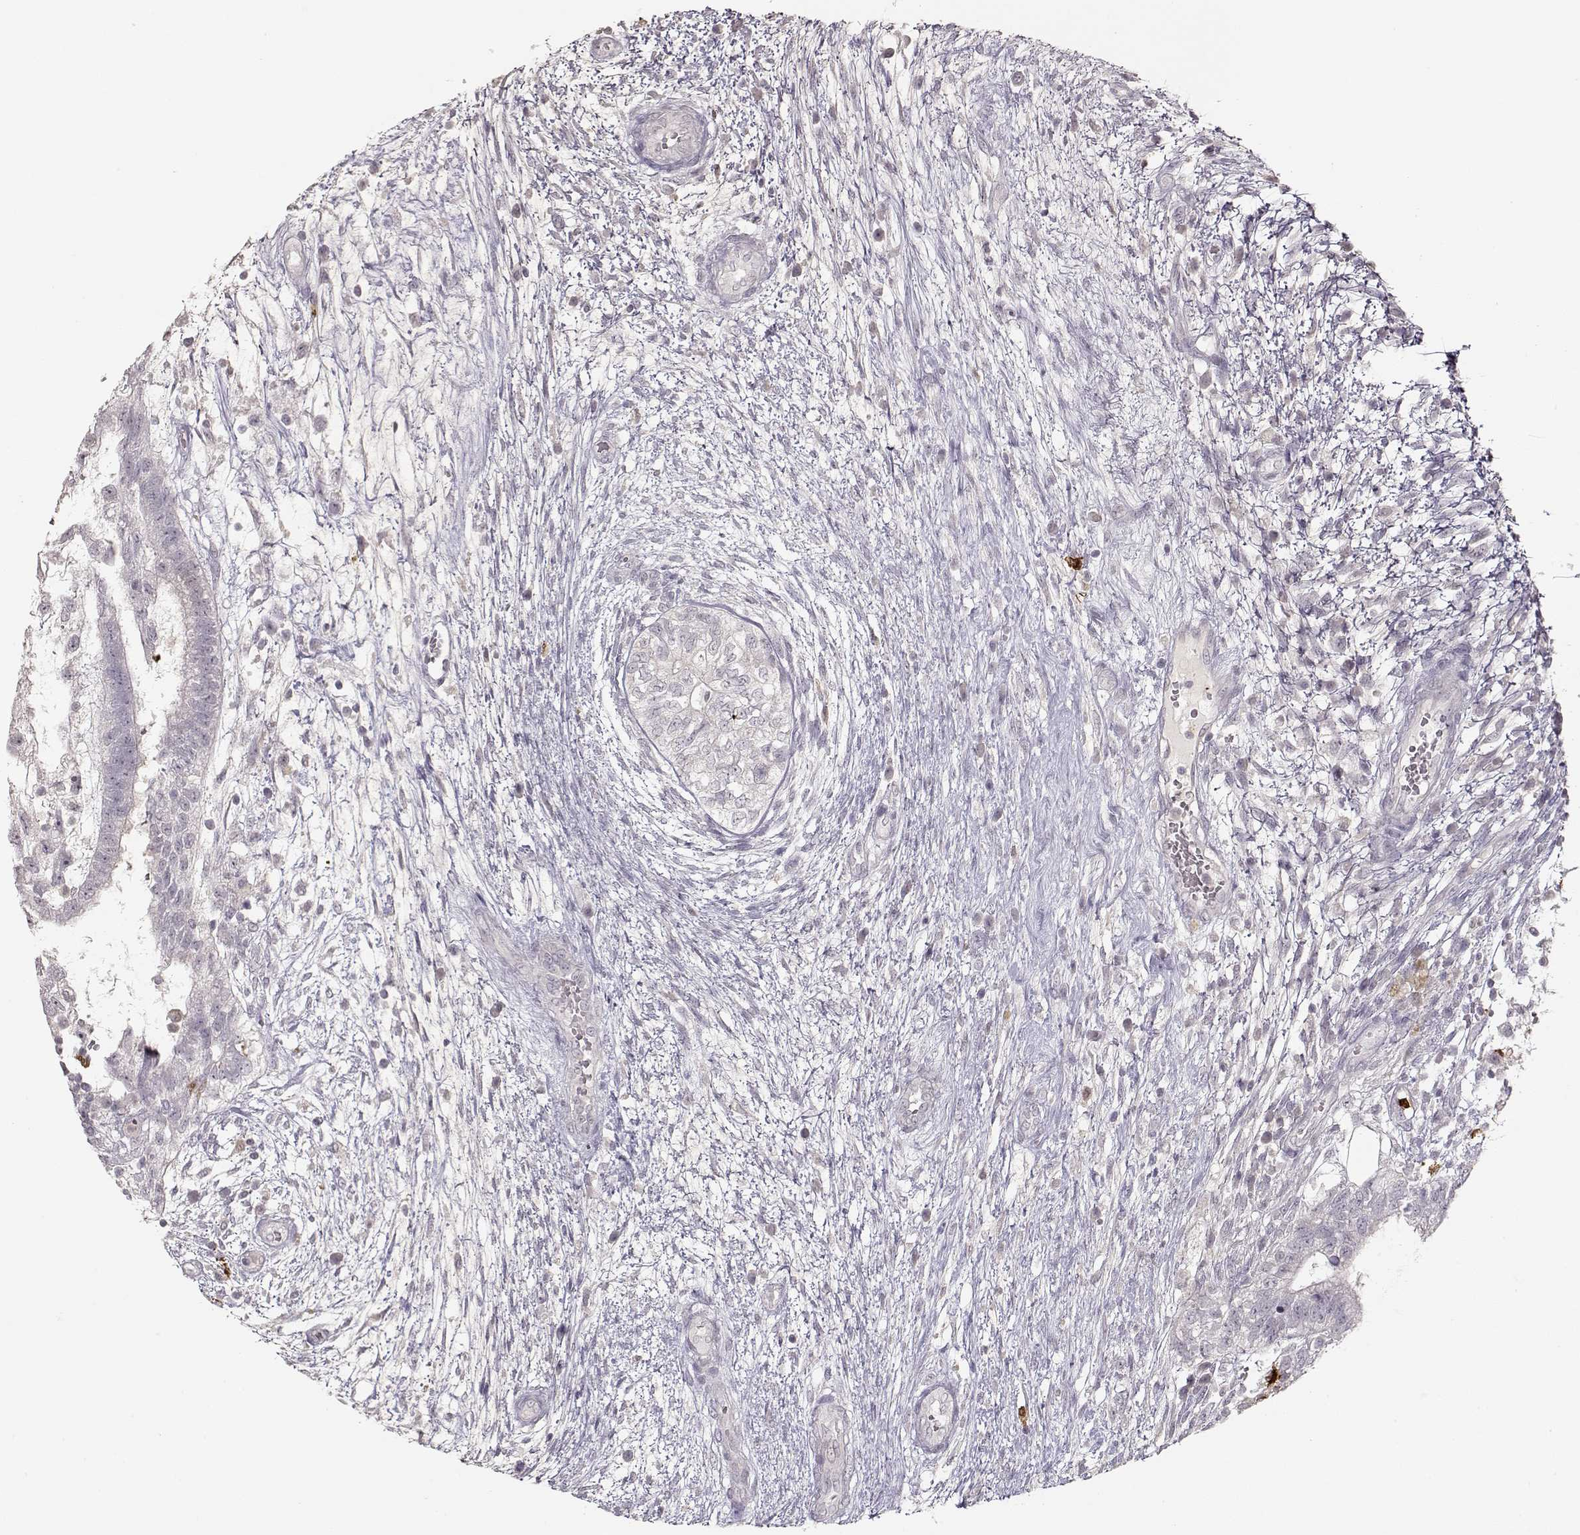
{"staining": {"intensity": "negative", "quantity": "none", "location": "none"}, "tissue": "testis cancer", "cell_type": "Tumor cells", "image_type": "cancer", "snomed": [{"axis": "morphology", "description": "Normal tissue, NOS"}, {"axis": "morphology", "description": "Carcinoma, Embryonal, NOS"}, {"axis": "topography", "description": "Testis"}, {"axis": "topography", "description": "Epididymis"}], "caption": "Testis cancer was stained to show a protein in brown. There is no significant expression in tumor cells.", "gene": "S100B", "patient": {"sex": "male", "age": 32}}